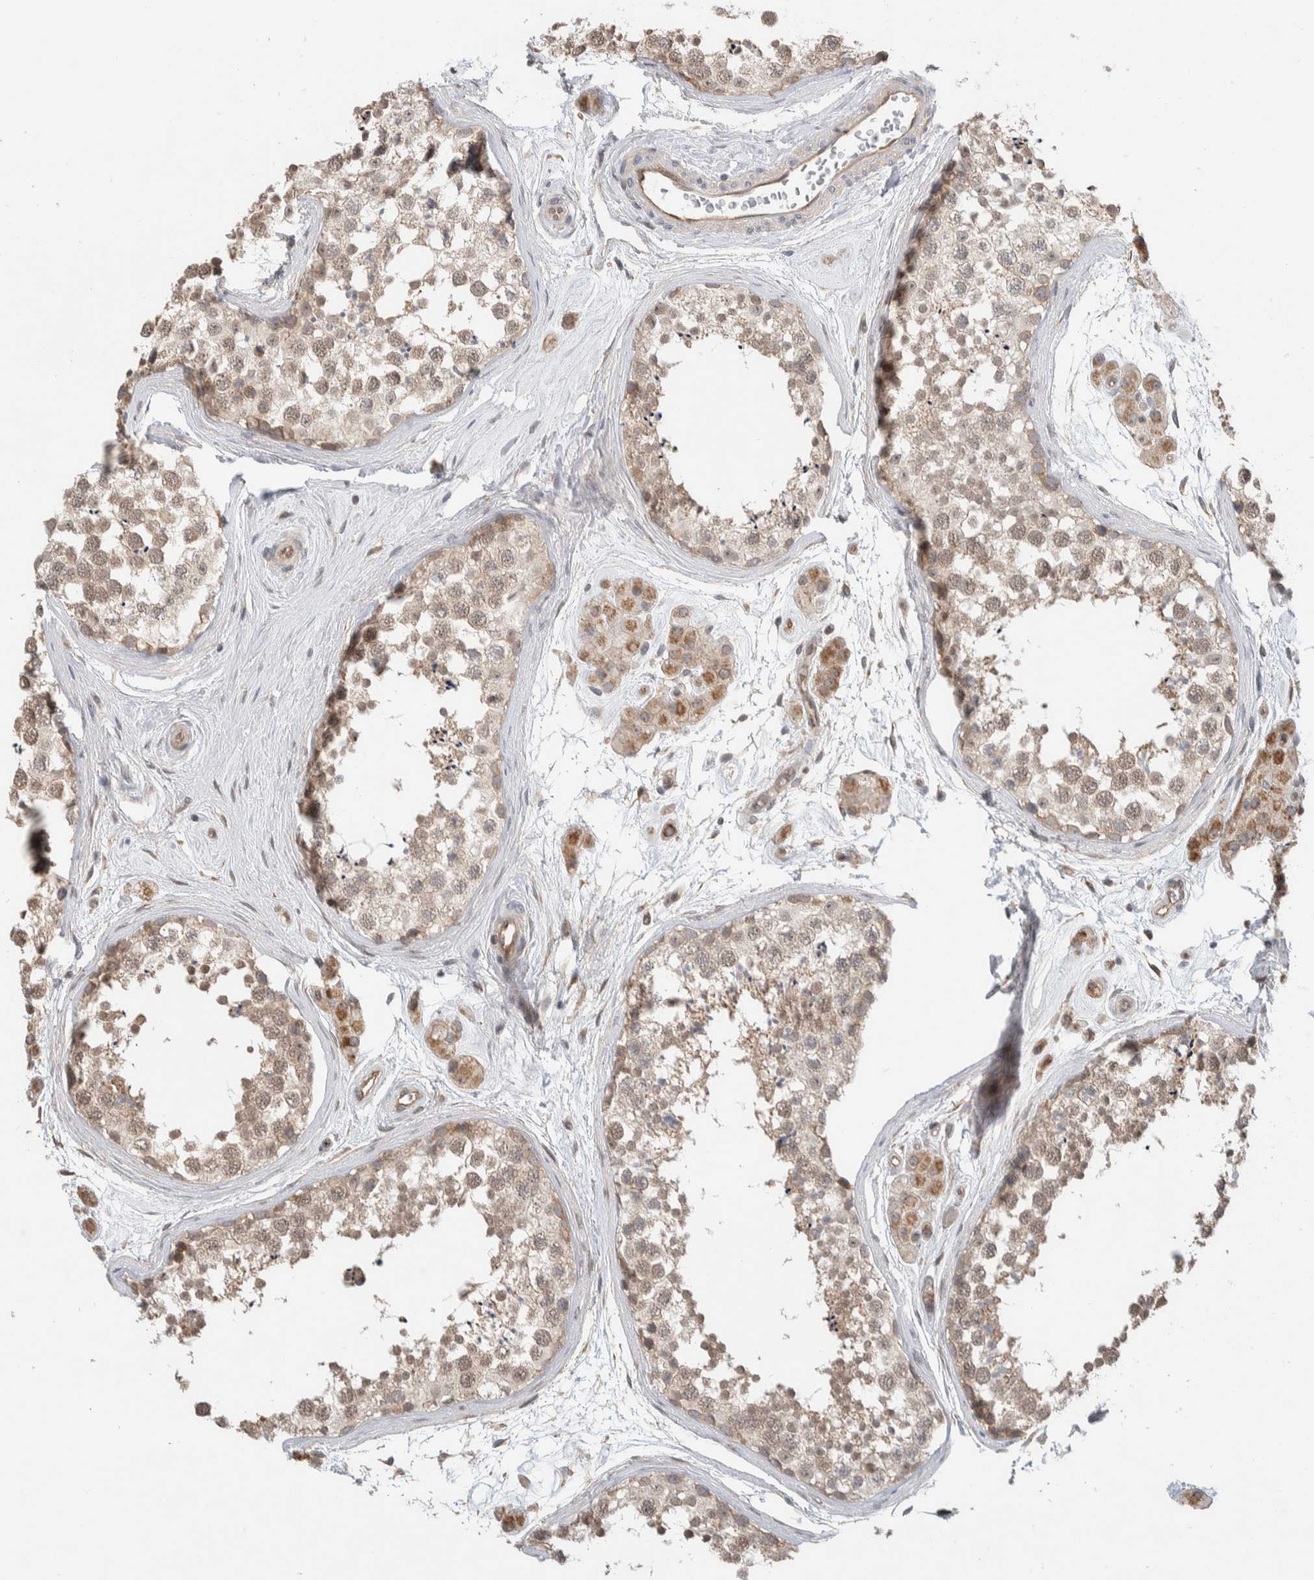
{"staining": {"intensity": "weak", "quantity": "25%-75%", "location": "cytoplasmic/membranous,nuclear"}, "tissue": "testis", "cell_type": "Cells in seminiferous ducts", "image_type": "normal", "snomed": [{"axis": "morphology", "description": "Normal tissue, NOS"}, {"axis": "topography", "description": "Testis"}], "caption": "The image shows a brown stain indicating the presence of a protein in the cytoplasmic/membranous,nuclear of cells in seminiferous ducts in testis. Immunohistochemistry (ihc) stains the protein in brown and the nuclei are stained blue.", "gene": "DEPTOR", "patient": {"sex": "male", "age": 56}}